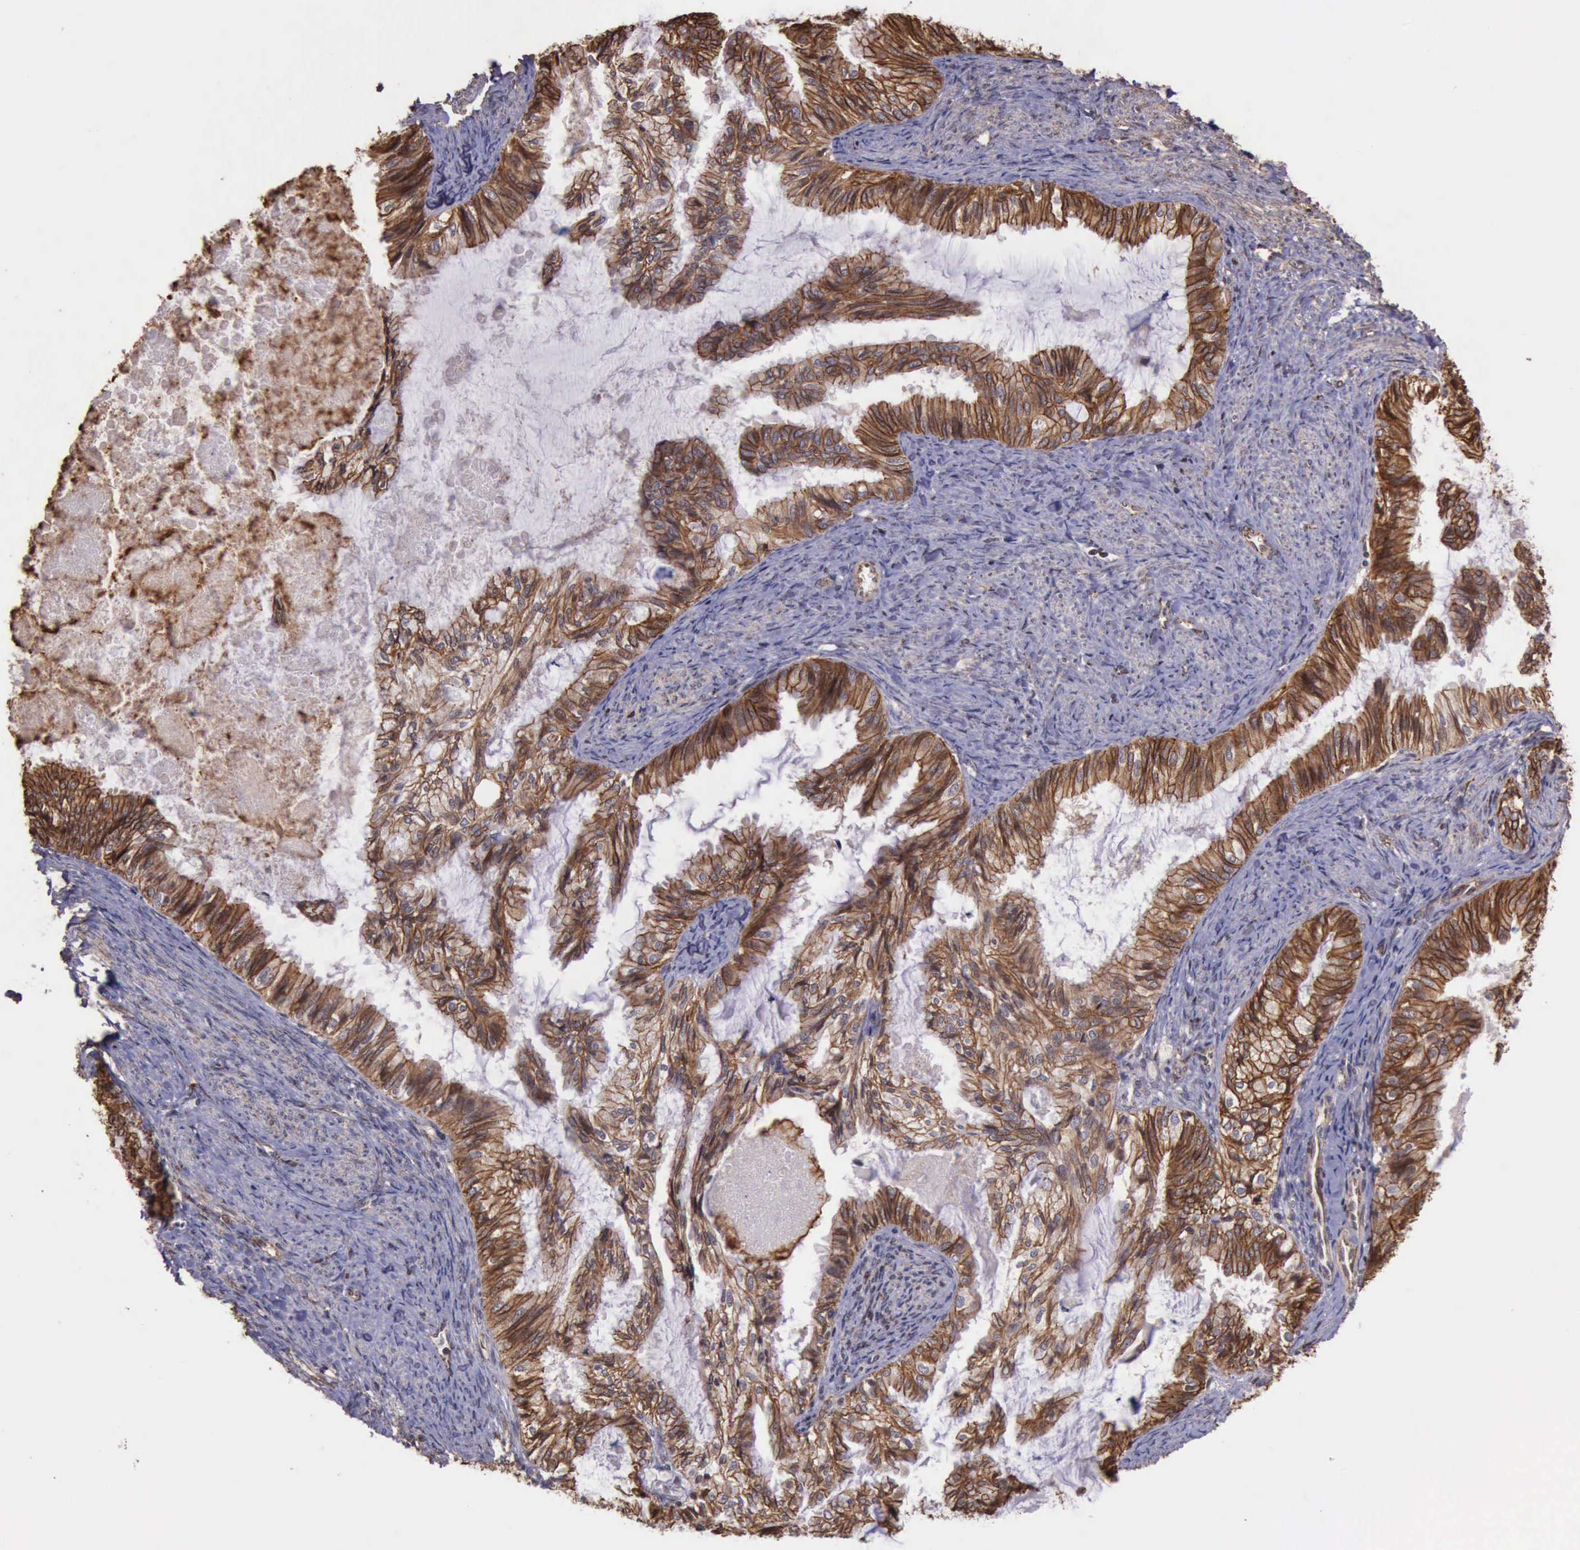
{"staining": {"intensity": "moderate", "quantity": ">75%", "location": "cytoplasmic/membranous"}, "tissue": "endometrial cancer", "cell_type": "Tumor cells", "image_type": "cancer", "snomed": [{"axis": "morphology", "description": "Adenocarcinoma, NOS"}, {"axis": "topography", "description": "Endometrium"}], "caption": "Adenocarcinoma (endometrial) tissue reveals moderate cytoplasmic/membranous positivity in about >75% of tumor cells, visualized by immunohistochemistry.", "gene": "CTNNB1", "patient": {"sex": "female", "age": 86}}